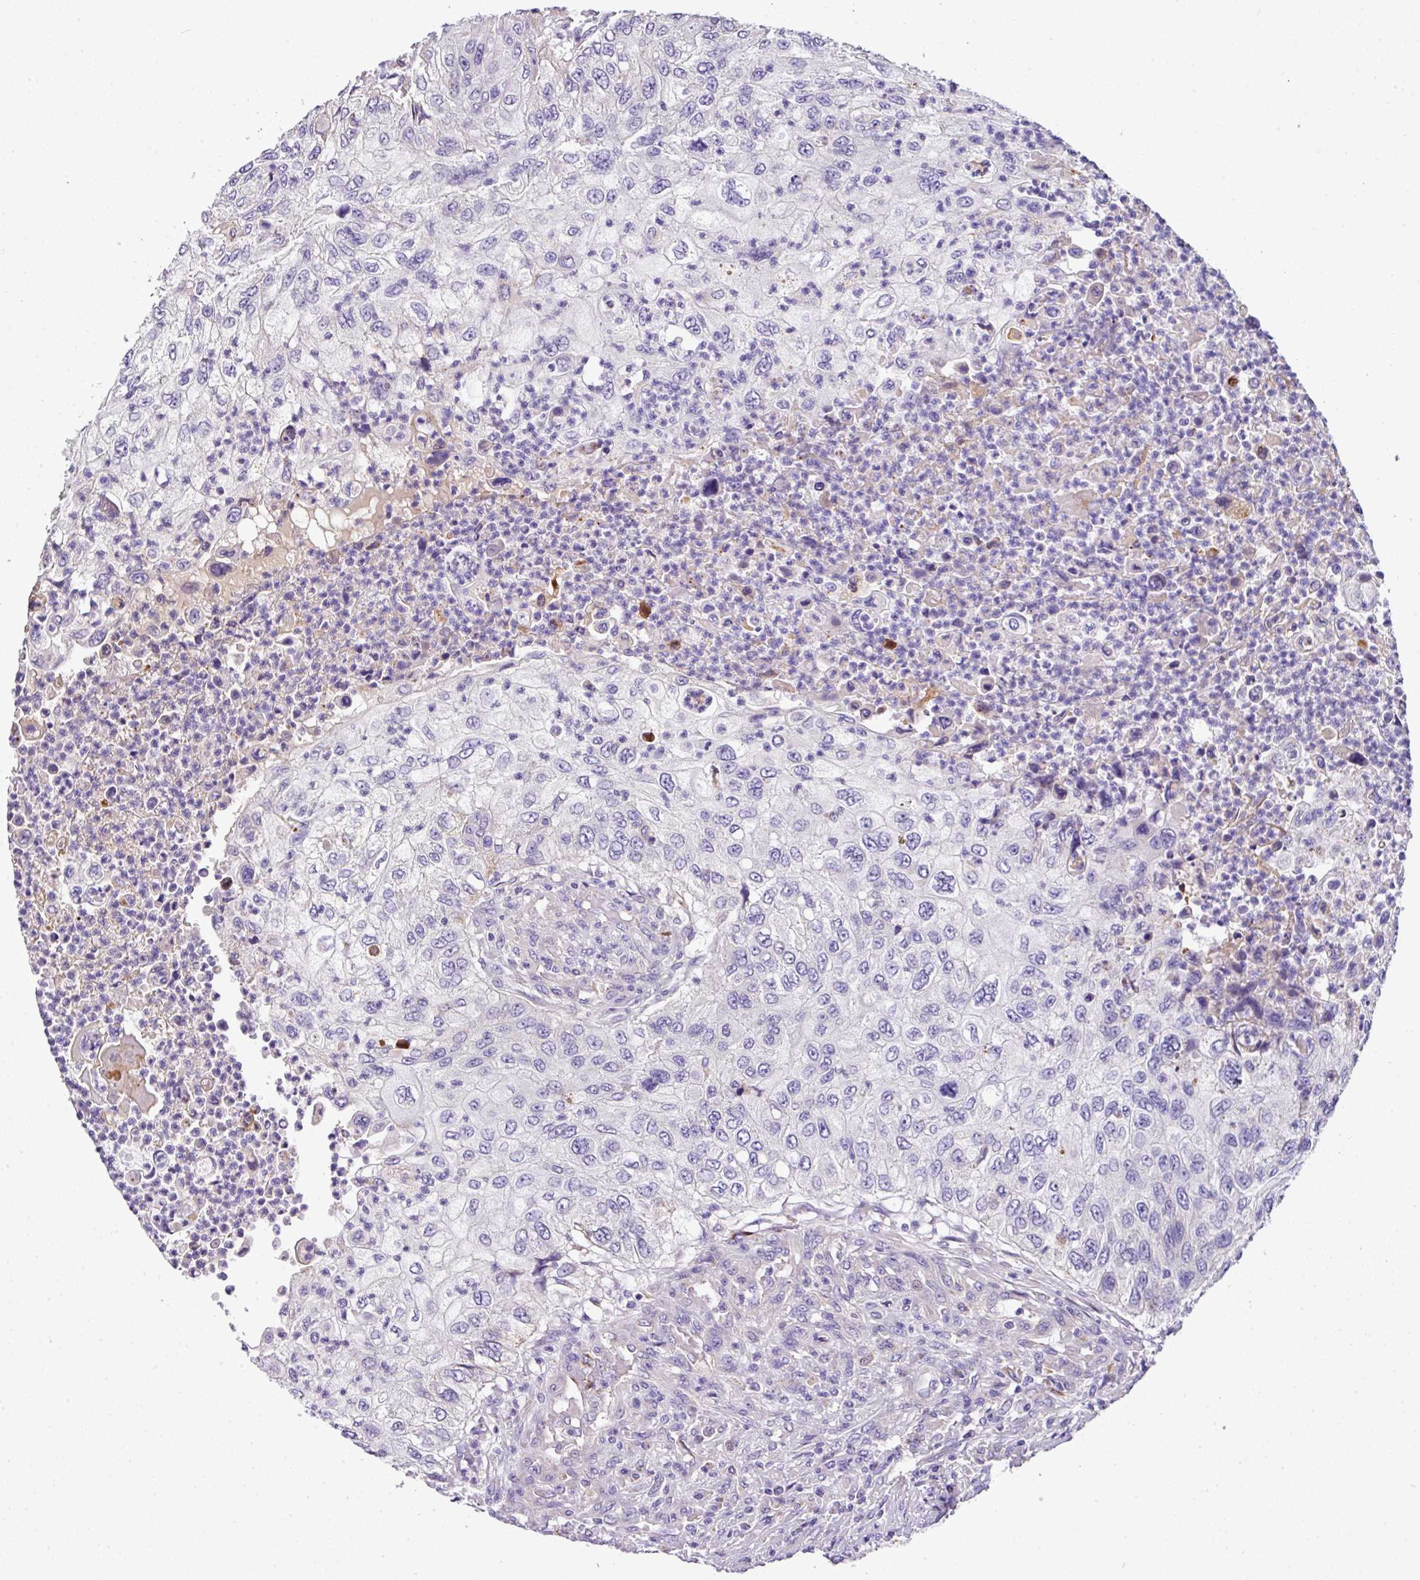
{"staining": {"intensity": "negative", "quantity": "none", "location": "none"}, "tissue": "urothelial cancer", "cell_type": "Tumor cells", "image_type": "cancer", "snomed": [{"axis": "morphology", "description": "Urothelial carcinoma, High grade"}, {"axis": "topography", "description": "Urinary bladder"}], "caption": "Immunohistochemistry (IHC) histopathology image of urothelial cancer stained for a protein (brown), which reveals no expression in tumor cells.", "gene": "ANXA2R", "patient": {"sex": "female", "age": 60}}